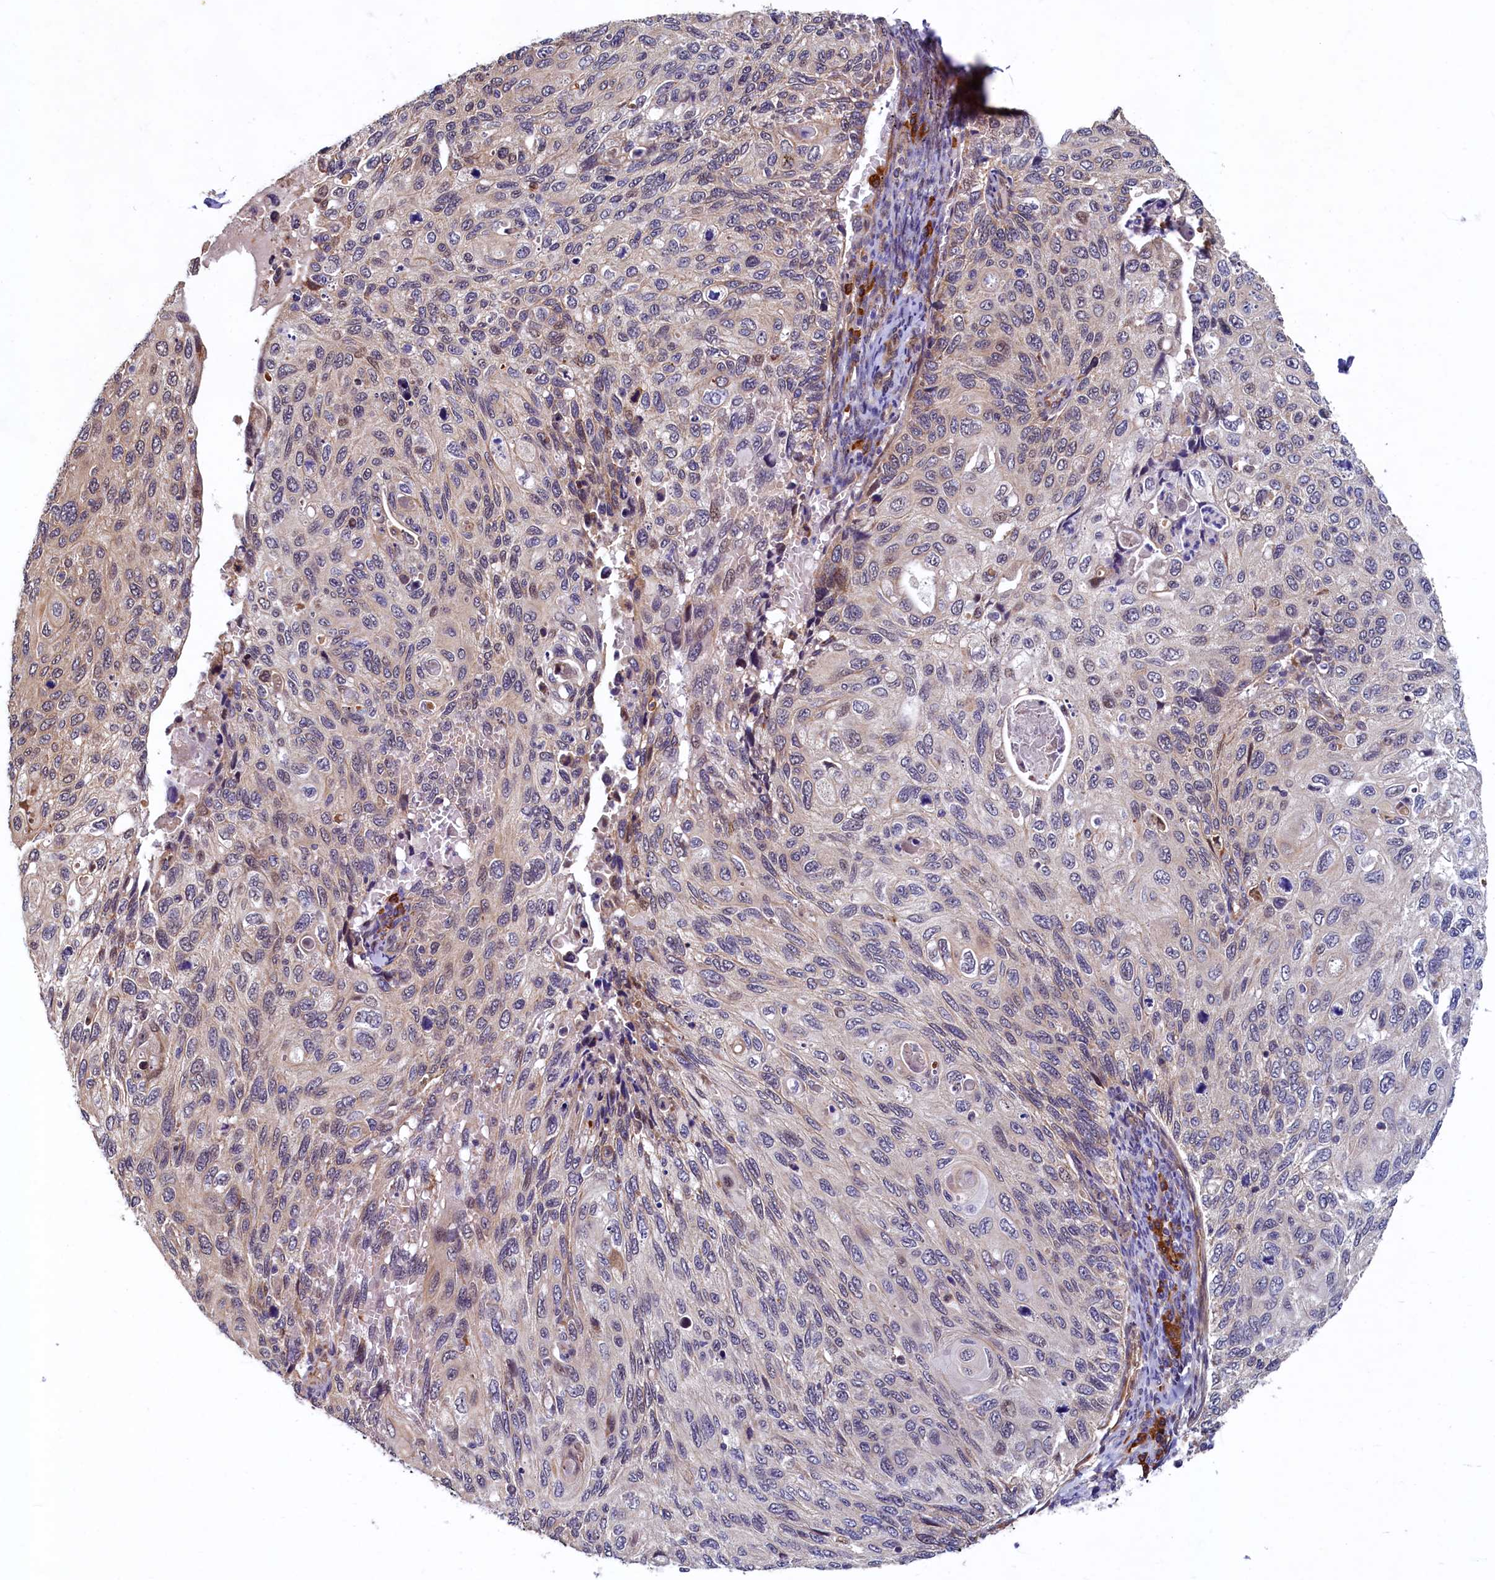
{"staining": {"intensity": "weak", "quantity": "<25%", "location": "cytoplasmic/membranous"}, "tissue": "cervical cancer", "cell_type": "Tumor cells", "image_type": "cancer", "snomed": [{"axis": "morphology", "description": "Squamous cell carcinoma, NOS"}, {"axis": "topography", "description": "Cervix"}], "caption": "There is no significant expression in tumor cells of squamous cell carcinoma (cervical).", "gene": "SLC16A14", "patient": {"sex": "female", "age": 70}}